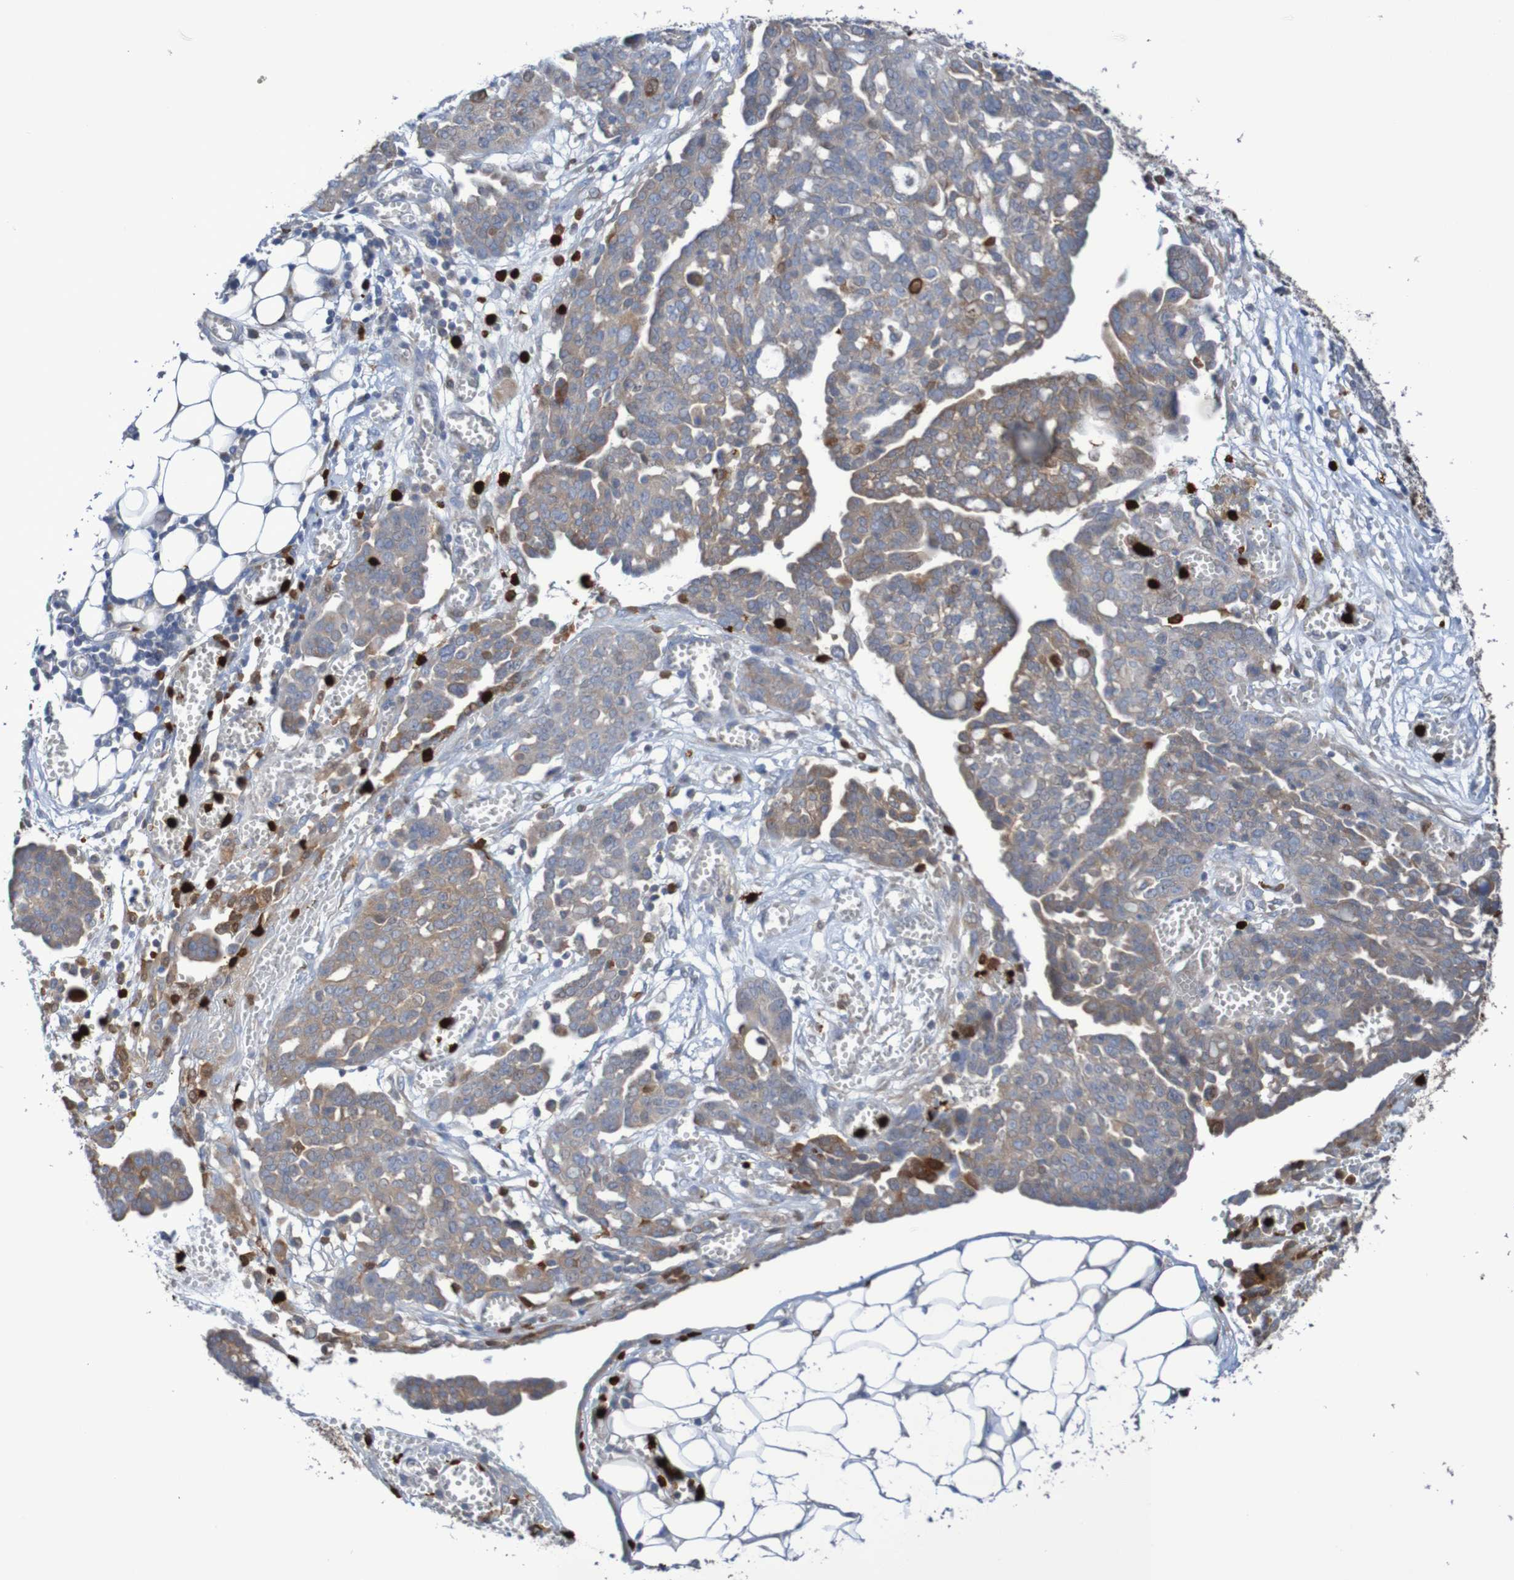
{"staining": {"intensity": "weak", "quantity": ">75%", "location": "cytoplasmic/membranous"}, "tissue": "ovarian cancer", "cell_type": "Tumor cells", "image_type": "cancer", "snomed": [{"axis": "morphology", "description": "Cystadenocarcinoma, serous, NOS"}, {"axis": "topography", "description": "Soft tissue"}, {"axis": "topography", "description": "Ovary"}], "caption": "Tumor cells demonstrate low levels of weak cytoplasmic/membranous positivity in about >75% of cells in ovarian cancer (serous cystadenocarcinoma).", "gene": "PARP4", "patient": {"sex": "female", "age": 57}}